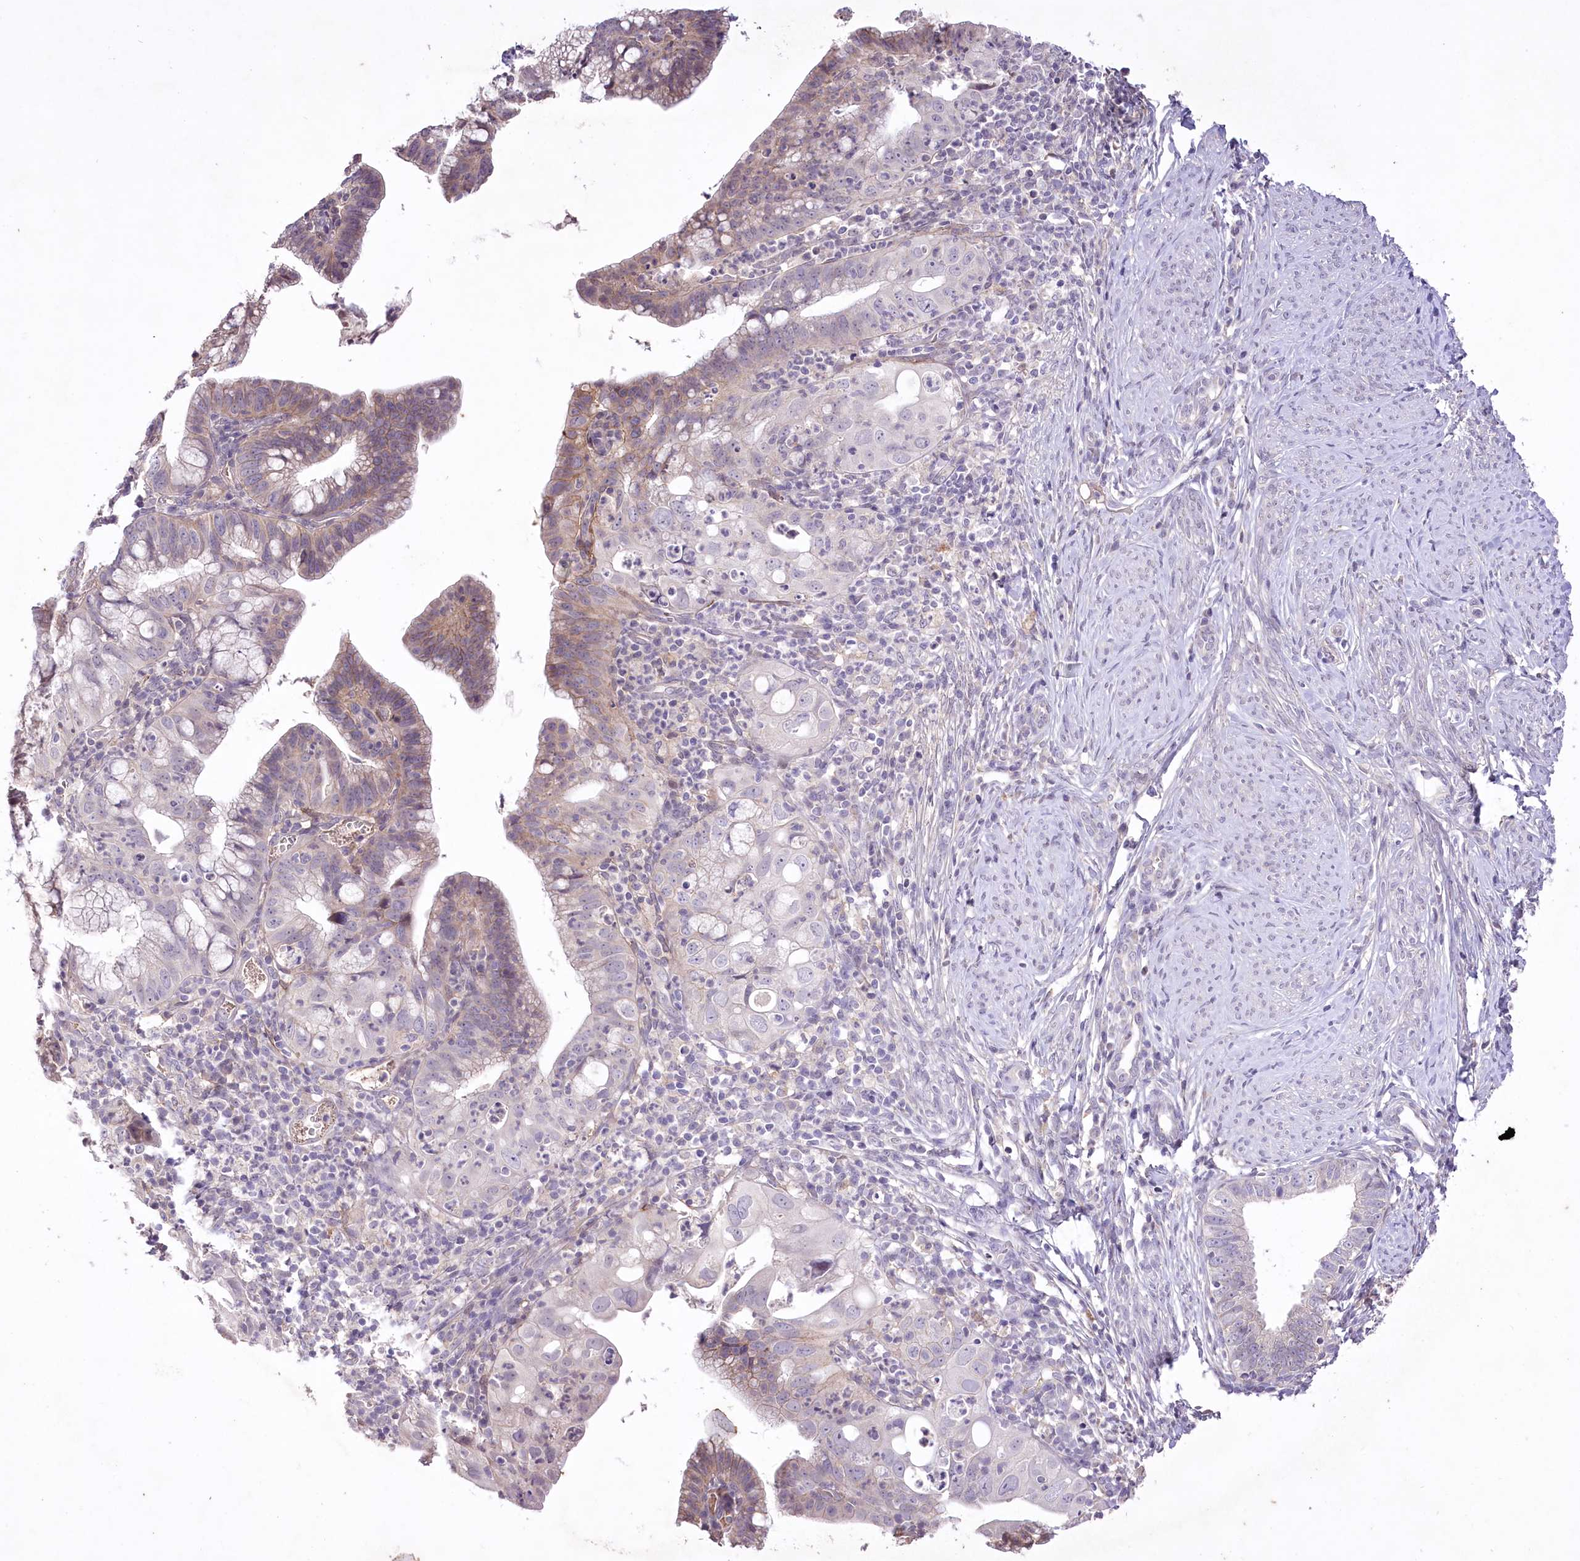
{"staining": {"intensity": "weak", "quantity": "<25%", "location": "cytoplasmic/membranous"}, "tissue": "cervical cancer", "cell_type": "Tumor cells", "image_type": "cancer", "snomed": [{"axis": "morphology", "description": "Adenocarcinoma, NOS"}, {"axis": "topography", "description": "Cervix"}], "caption": "Immunohistochemical staining of cervical cancer displays no significant positivity in tumor cells. (Stains: DAB (3,3'-diaminobenzidine) immunohistochemistry with hematoxylin counter stain, Microscopy: brightfield microscopy at high magnification).", "gene": "ENPP1", "patient": {"sex": "female", "age": 36}}